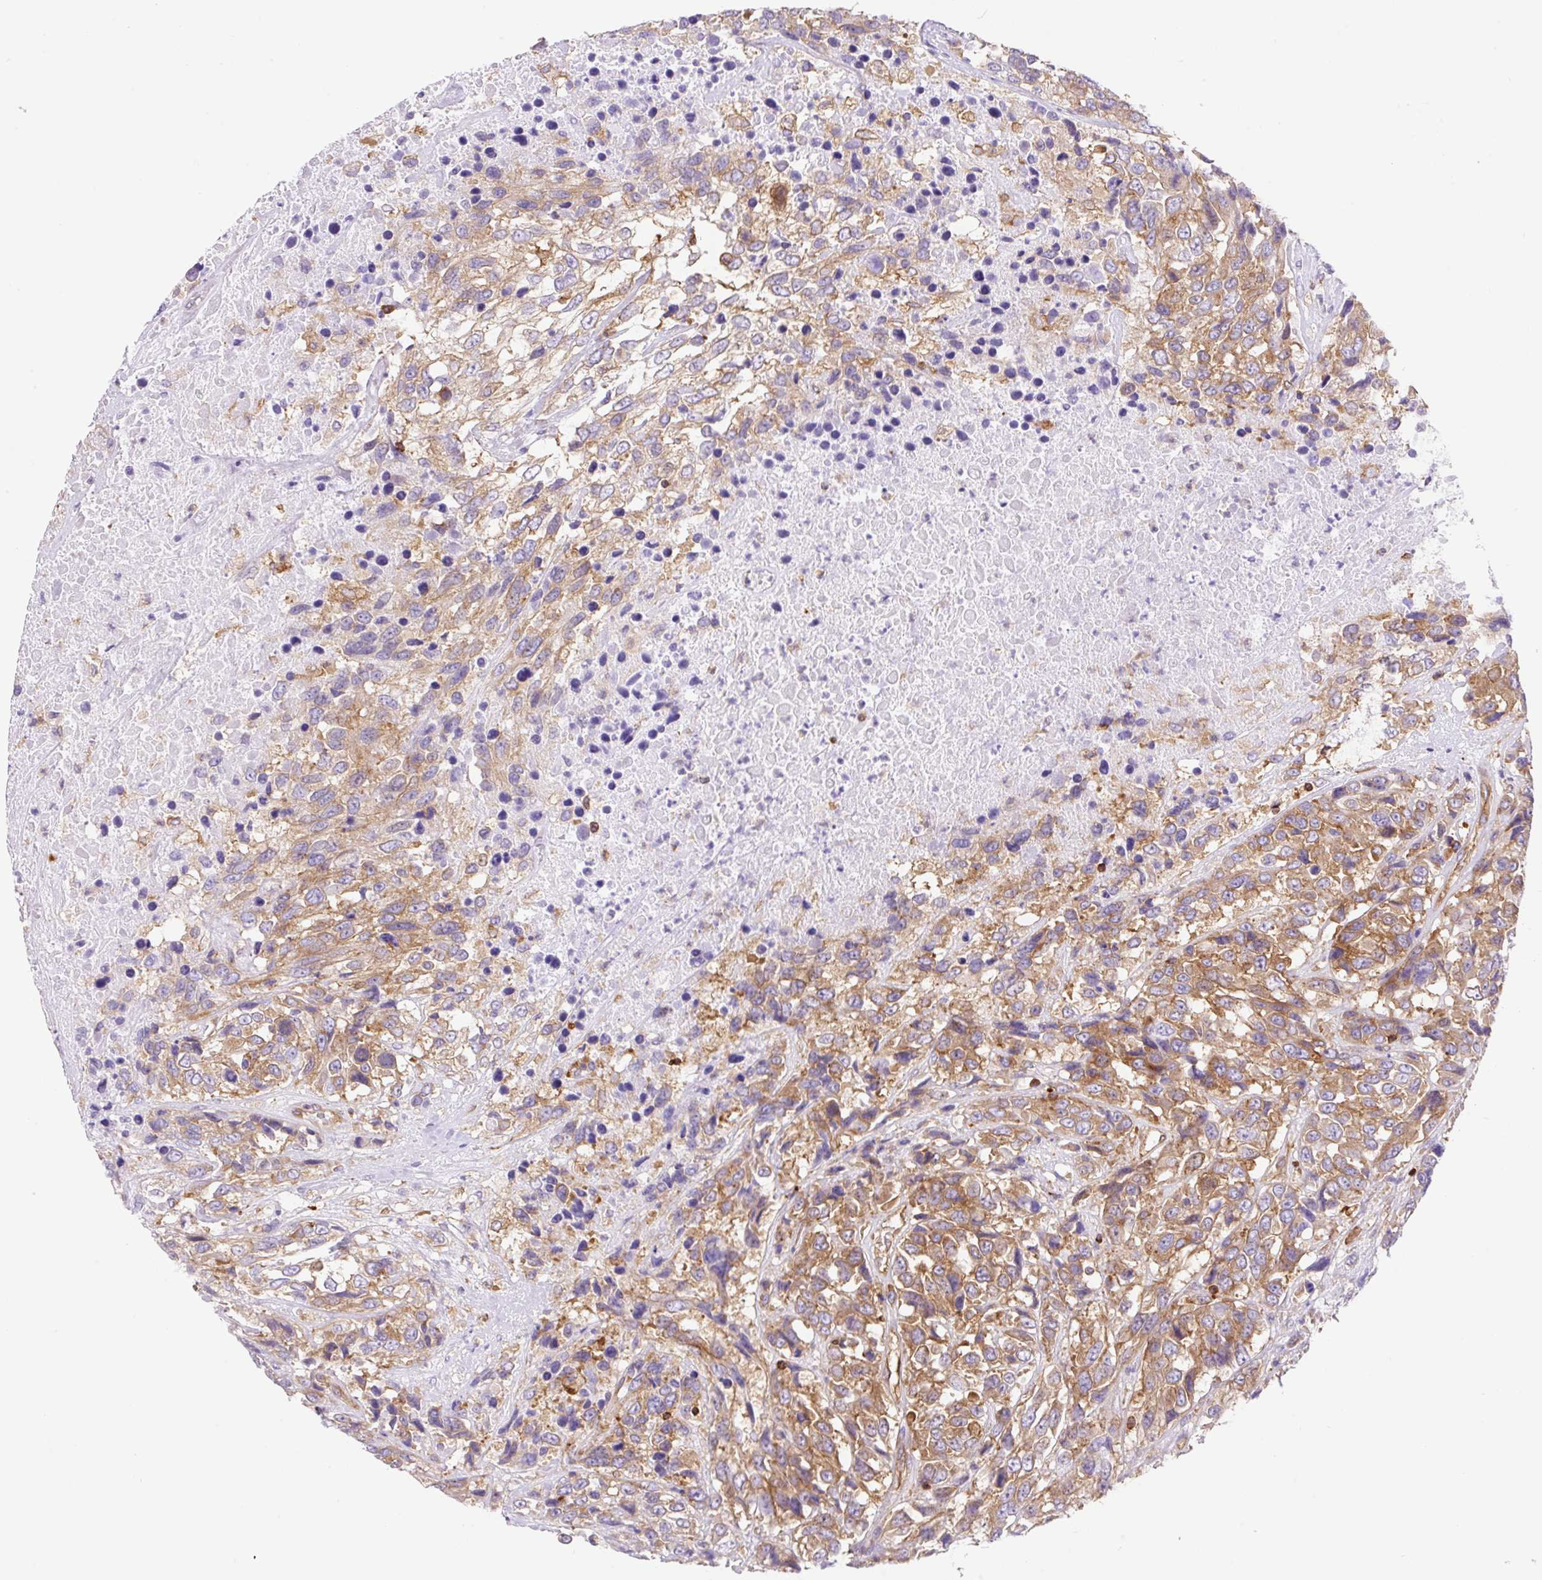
{"staining": {"intensity": "moderate", "quantity": ">75%", "location": "cytoplasmic/membranous"}, "tissue": "urothelial cancer", "cell_type": "Tumor cells", "image_type": "cancer", "snomed": [{"axis": "morphology", "description": "Urothelial carcinoma, High grade"}, {"axis": "topography", "description": "Urinary bladder"}], "caption": "High-grade urothelial carcinoma was stained to show a protein in brown. There is medium levels of moderate cytoplasmic/membranous staining in approximately >75% of tumor cells. Immunohistochemistry stains the protein in brown and the nuclei are stained blue.", "gene": "DNM2", "patient": {"sex": "female", "age": 70}}